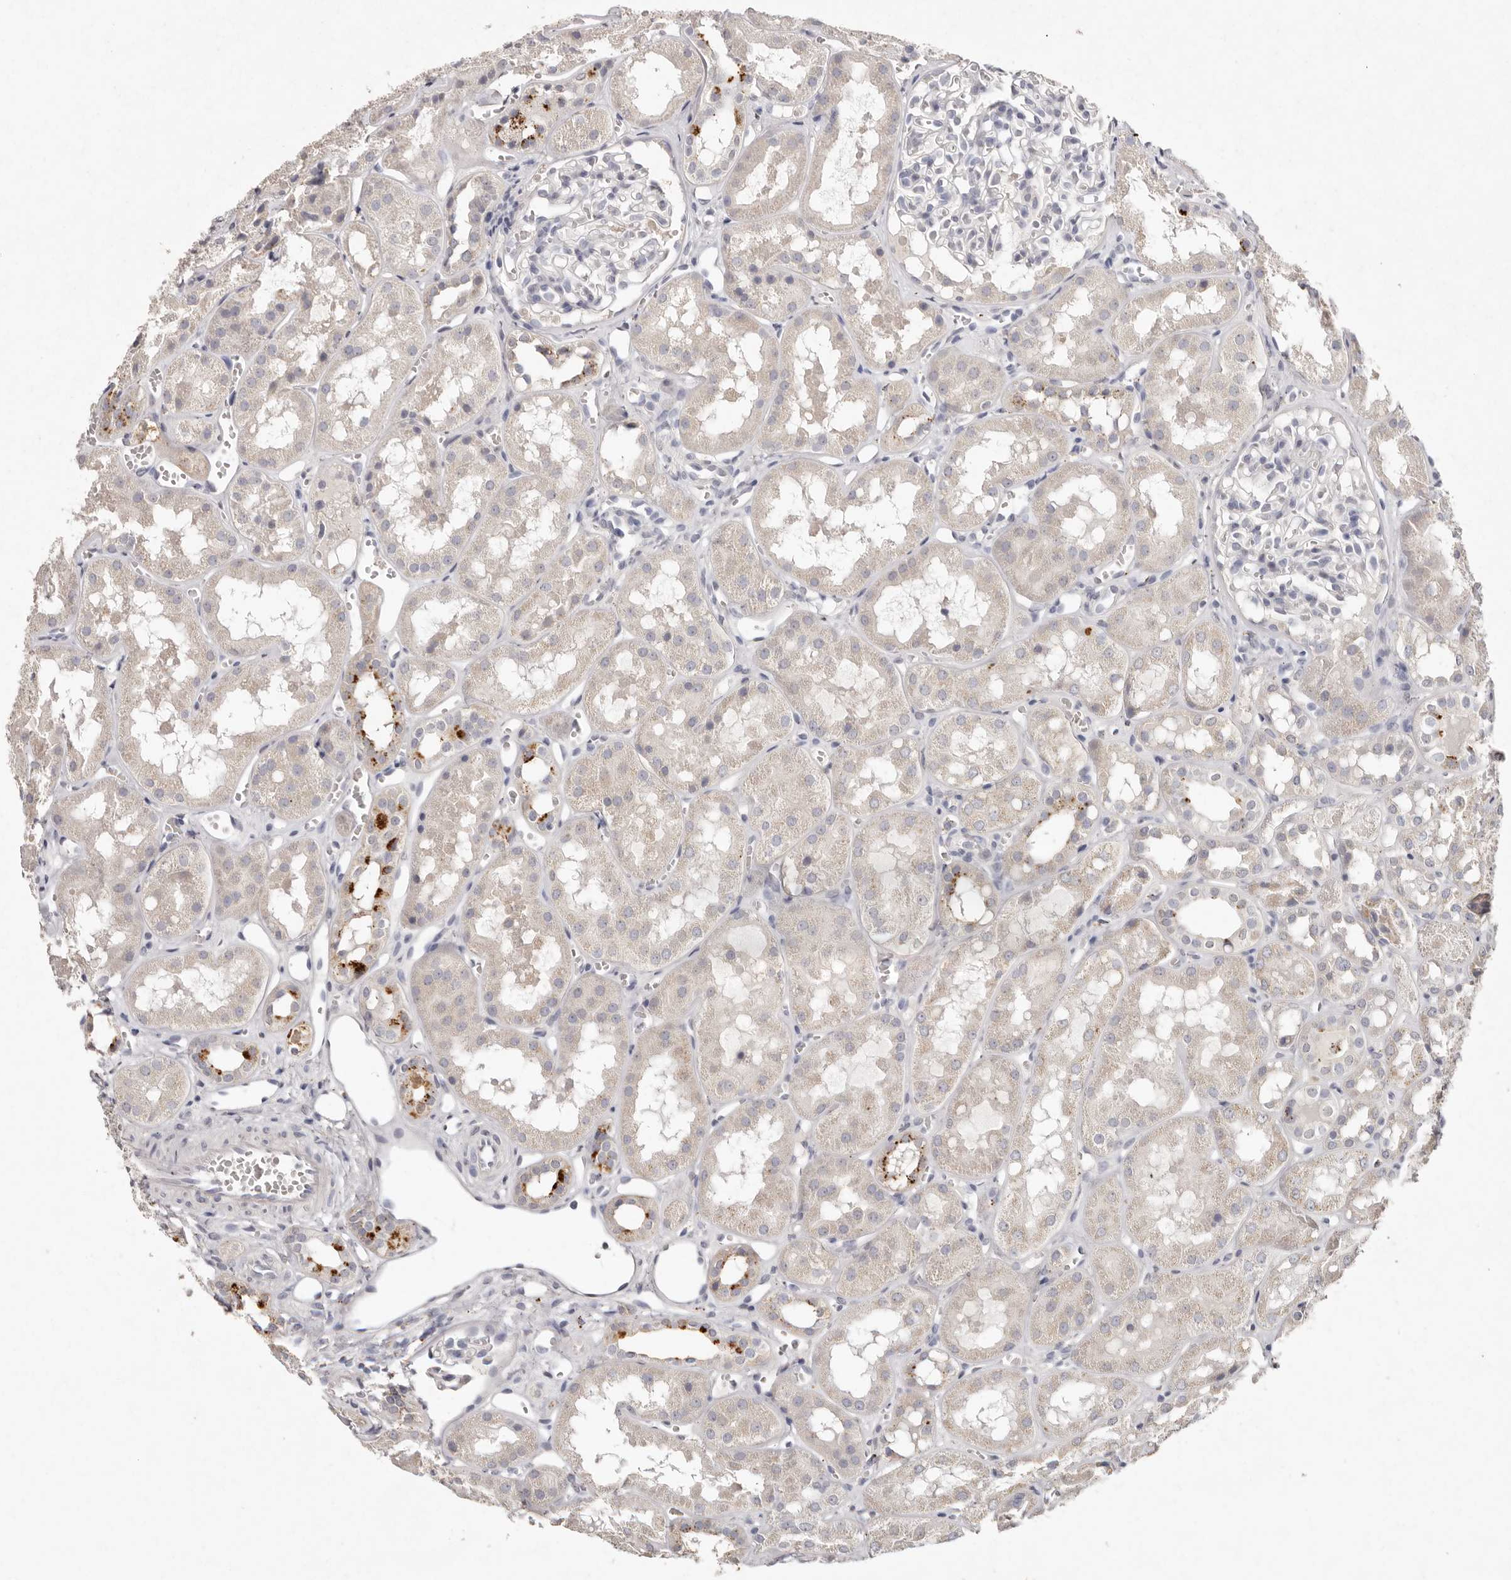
{"staining": {"intensity": "negative", "quantity": "none", "location": "none"}, "tissue": "kidney", "cell_type": "Cells in glomeruli", "image_type": "normal", "snomed": [{"axis": "morphology", "description": "Normal tissue, NOS"}, {"axis": "topography", "description": "Kidney"}], "caption": "The micrograph exhibits no significant staining in cells in glomeruli of kidney.", "gene": "FAM185A", "patient": {"sex": "male", "age": 16}}